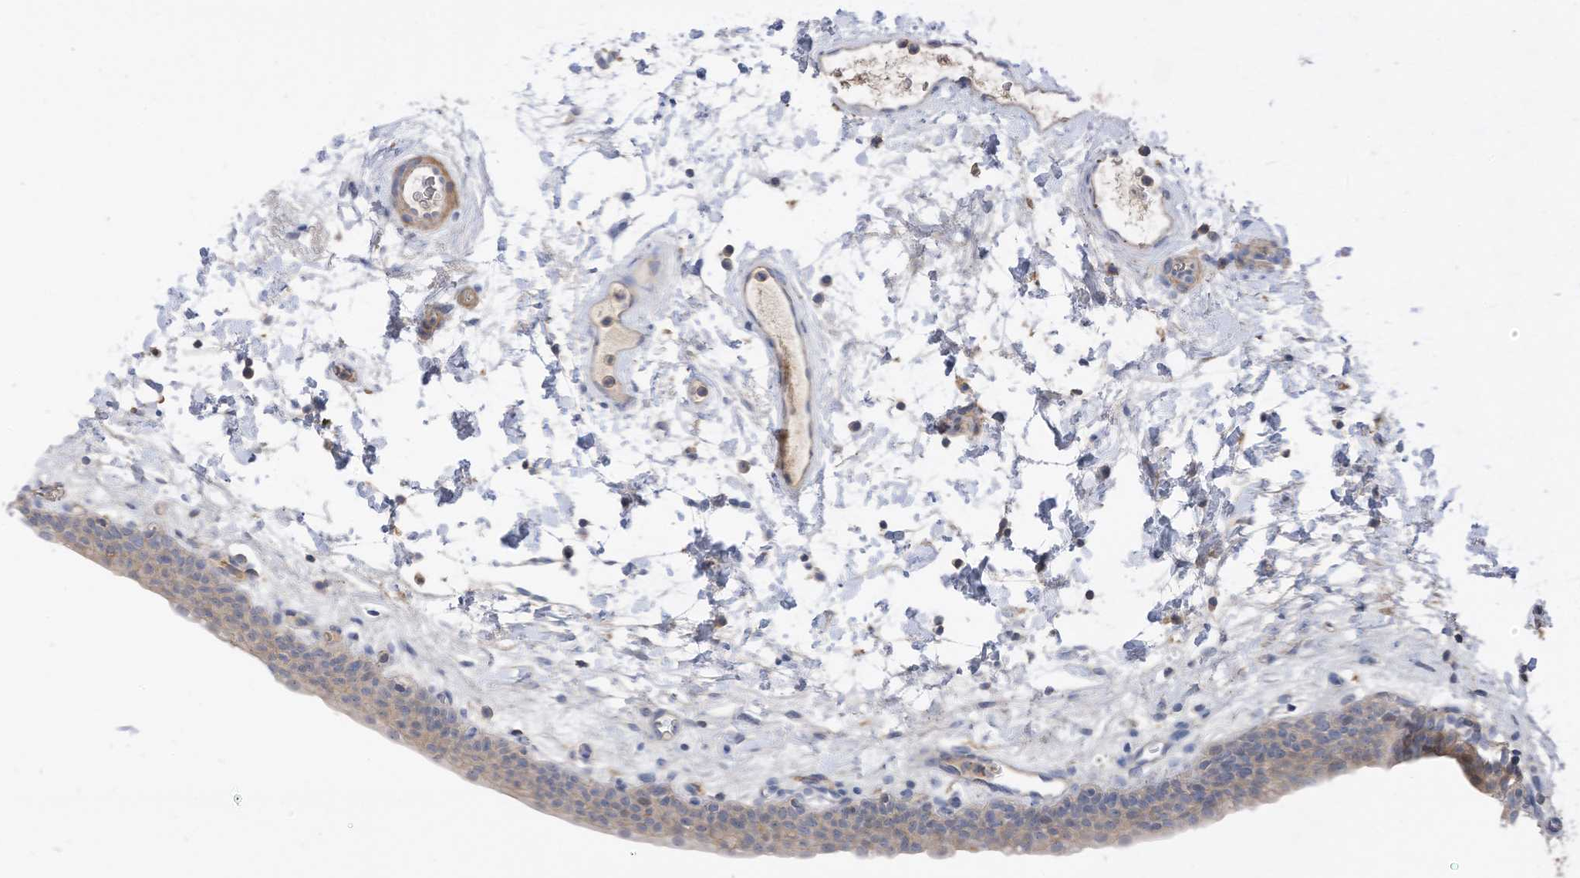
{"staining": {"intensity": "negative", "quantity": "none", "location": "none"}, "tissue": "urinary bladder", "cell_type": "Urothelial cells", "image_type": "normal", "snomed": [{"axis": "morphology", "description": "Normal tissue, NOS"}, {"axis": "topography", "description": "Urinary bladder"}], "caption": "A high-resolution micrograph shows IHC staining of normal urinary bladder, which demonstrates no significant expression in urothelial cells.", "gene": "SLFN14", "patient": {"sex": "male", "age": 83}}